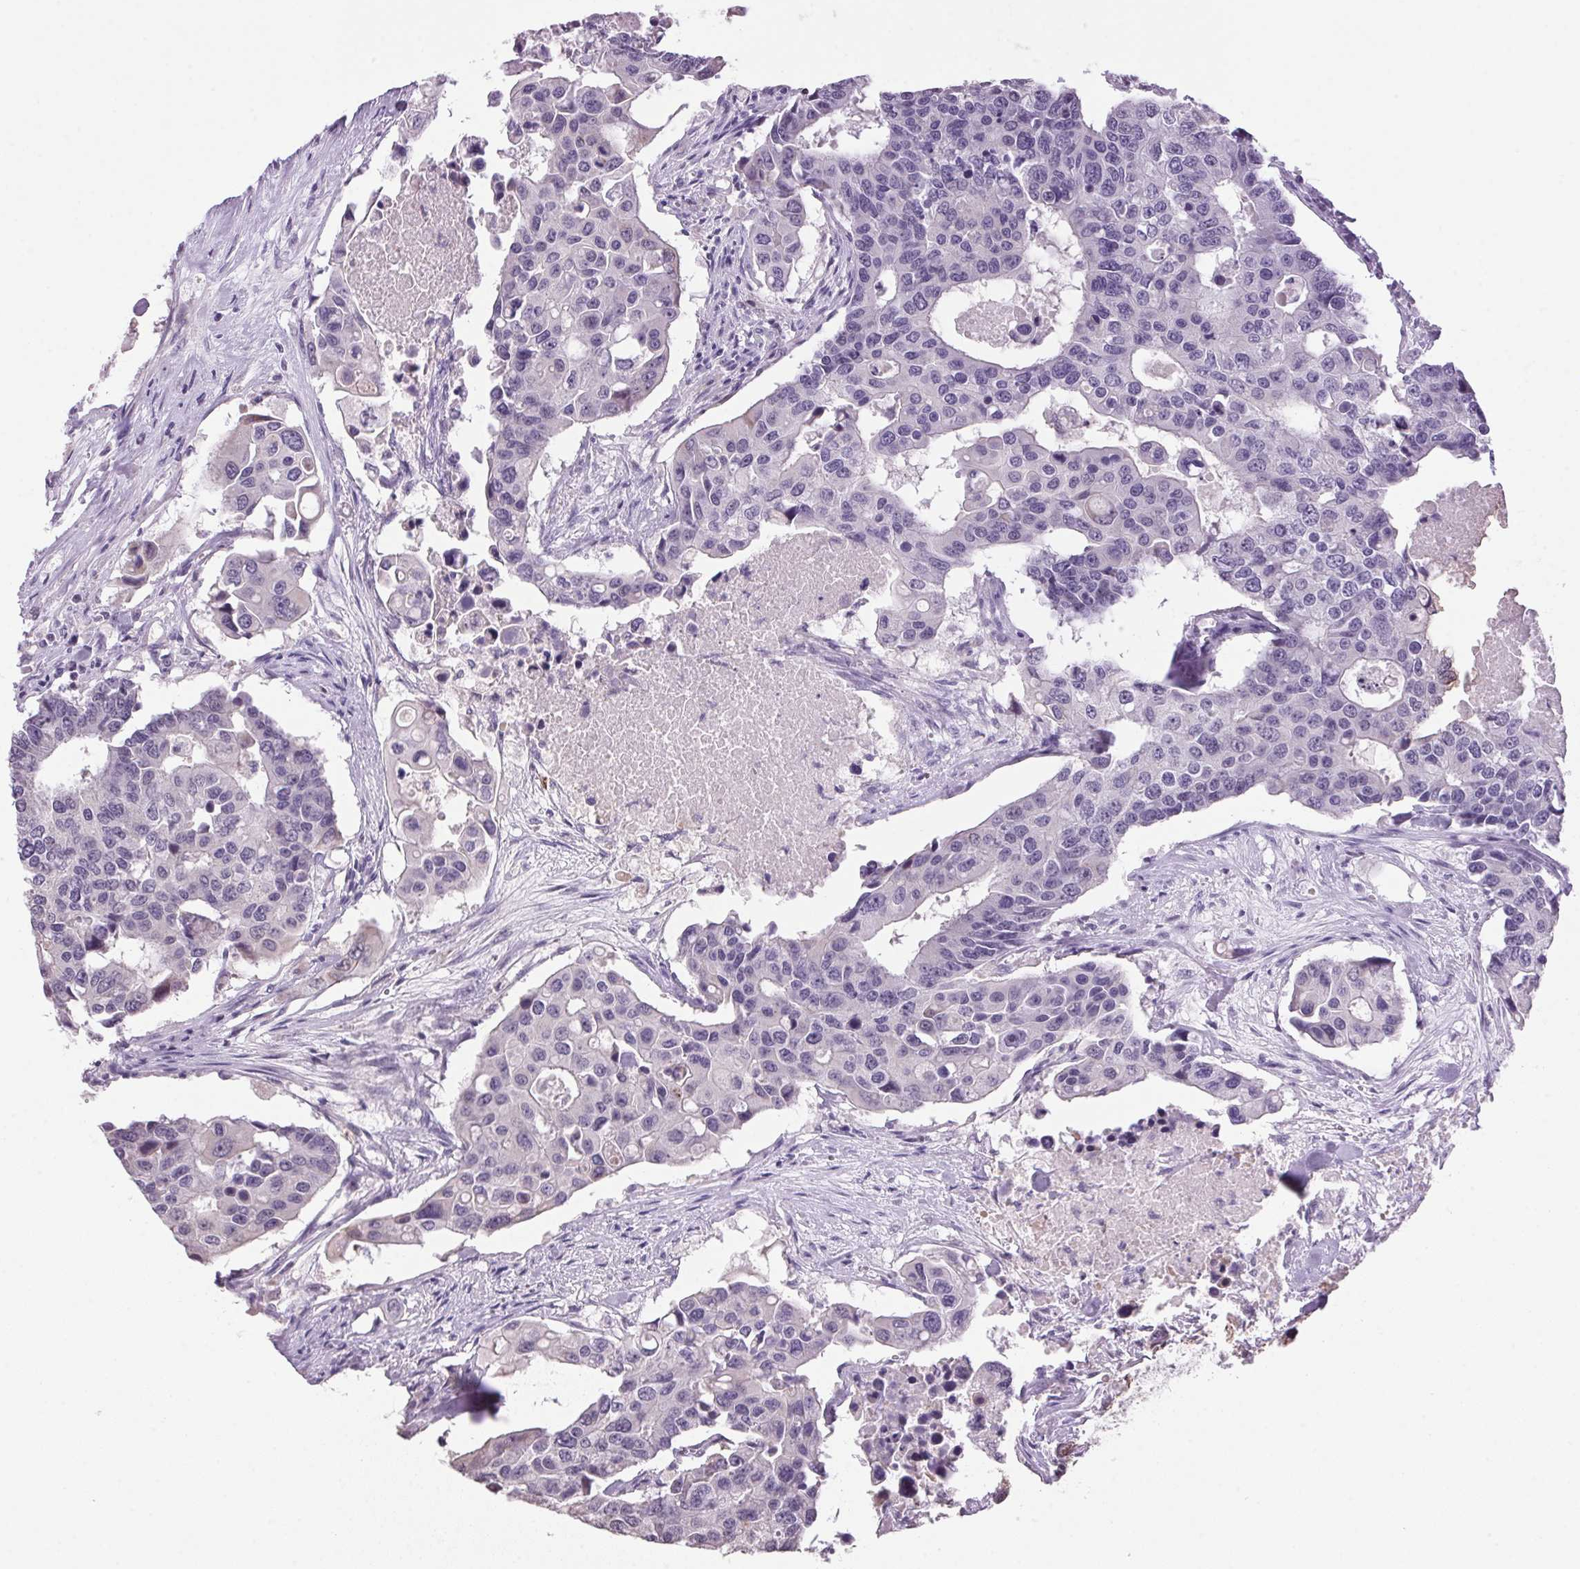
{"staining": {"intensity": "negative", "quantity": "none", "location": "none"}, "tissue": "colorectal cancer", "cell_type": "Tumor cells", "image_type": "cancer", "snomed": [{"axis": "morphology", "description": "Adenocarcinoma, NOS"}, {"axis": "topography", "description": "Colon"}], "caption": "The immunohistochemistry (IHC) photomicrograph has no significant expression in tumor cells of colorectal adenocarcinoma tissue. (DAB immunohistochemistry, high magnification).", "gene": "VWA3B", "patient": {"sex": "male", "age": 77}}